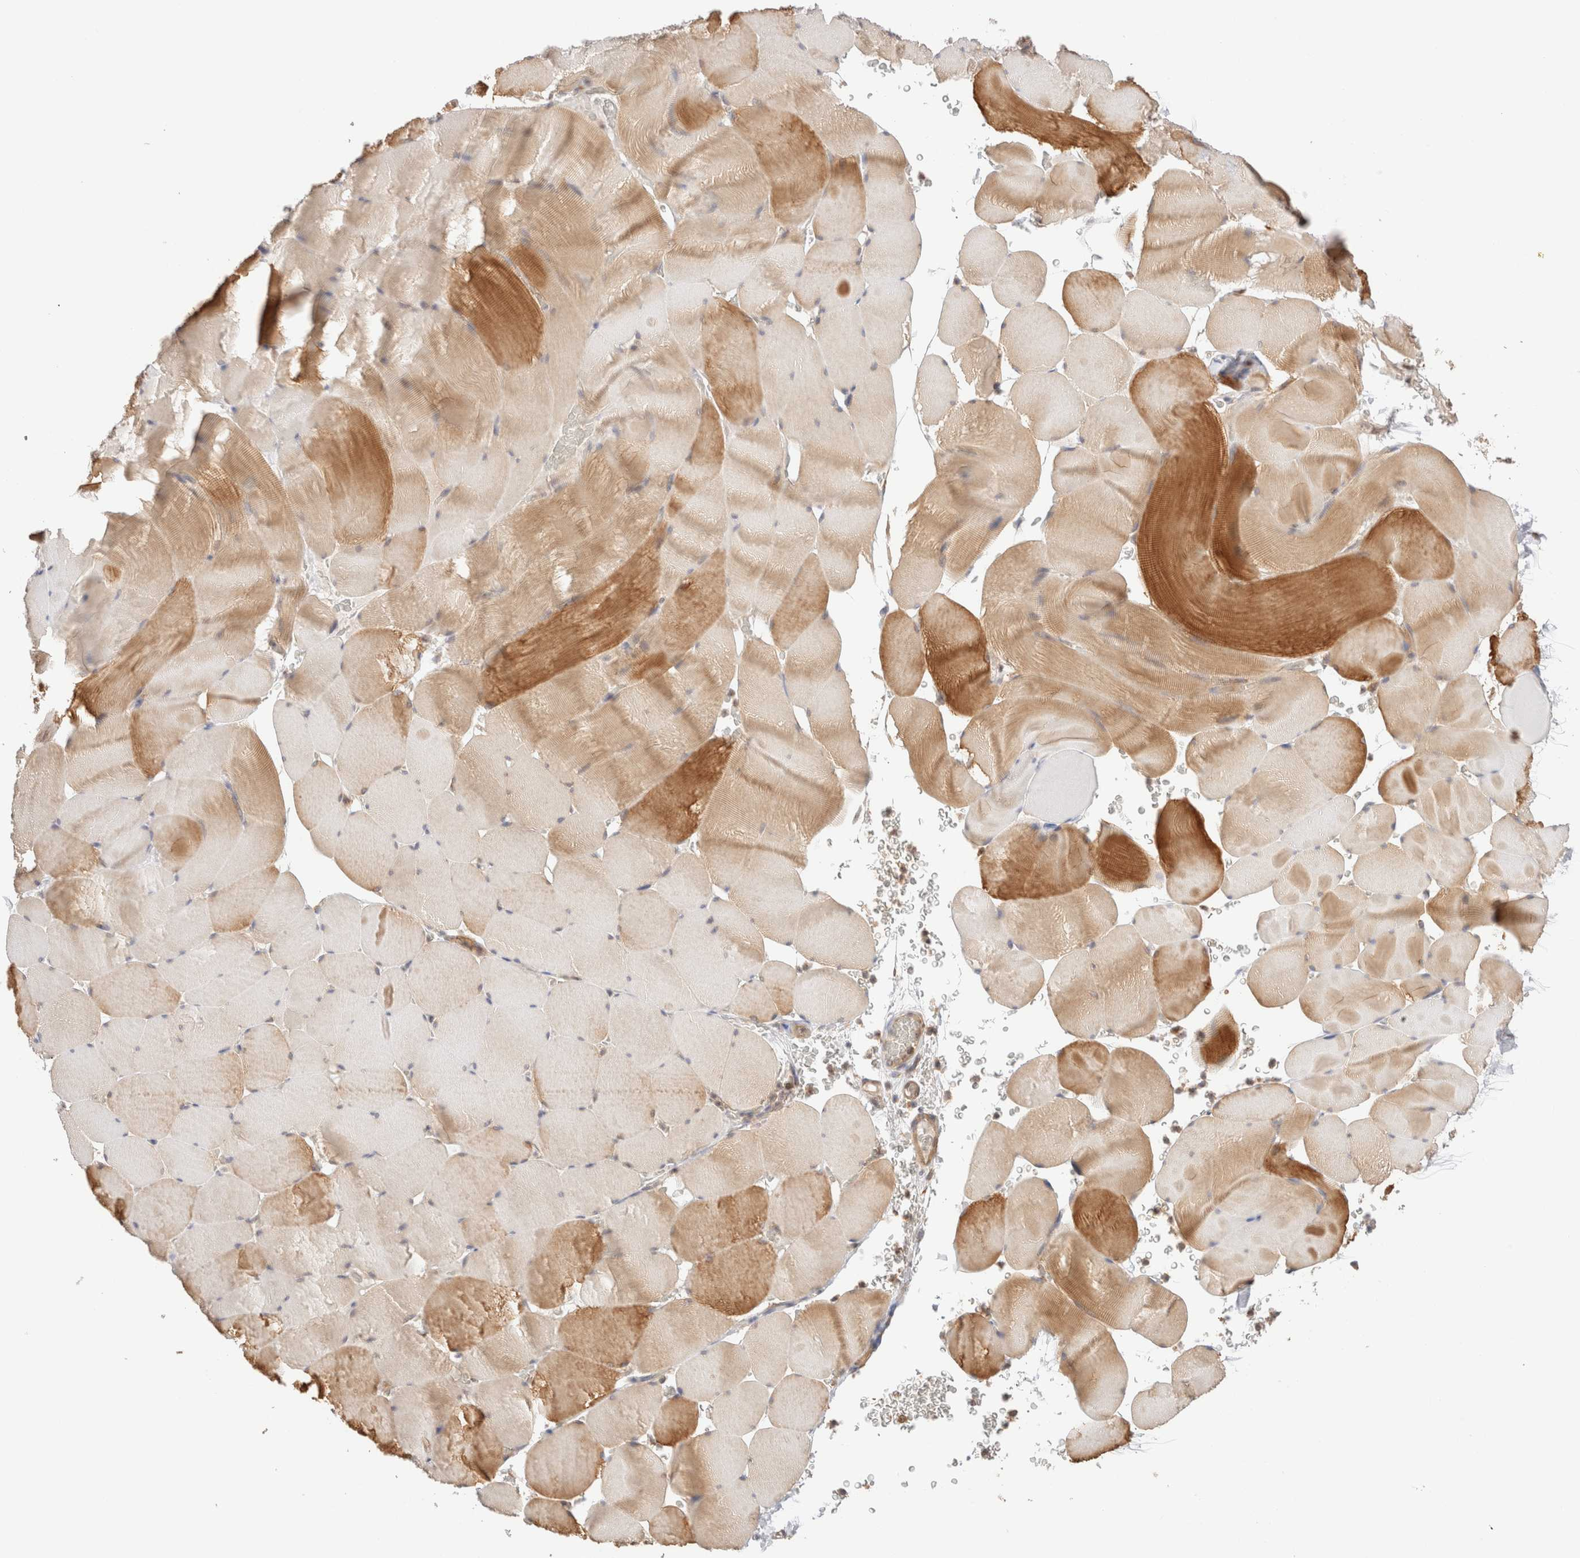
{"staining": {"intensity": "moderate", "quantity": ">75%", "location": "cytoplasmic/membranous"}, "tissue": "skeletal muscle", "cell_type": "Myocytes", "image_type": "normal", "snomed": [{"axis": "morphology", "description": "Normal tissue, NOS"}, {"axis": "topography", "description": "Skeletal muscle"}], "caption": "Immunohistochemical staining of unremarkable human skeletal muscle displays >75% levels of moderate cytoplasmic/membranous protein positivity in approximately >75% of myocytes.", "gene": "RABEP1", "patient": {"sex": "male", "age": 62}}